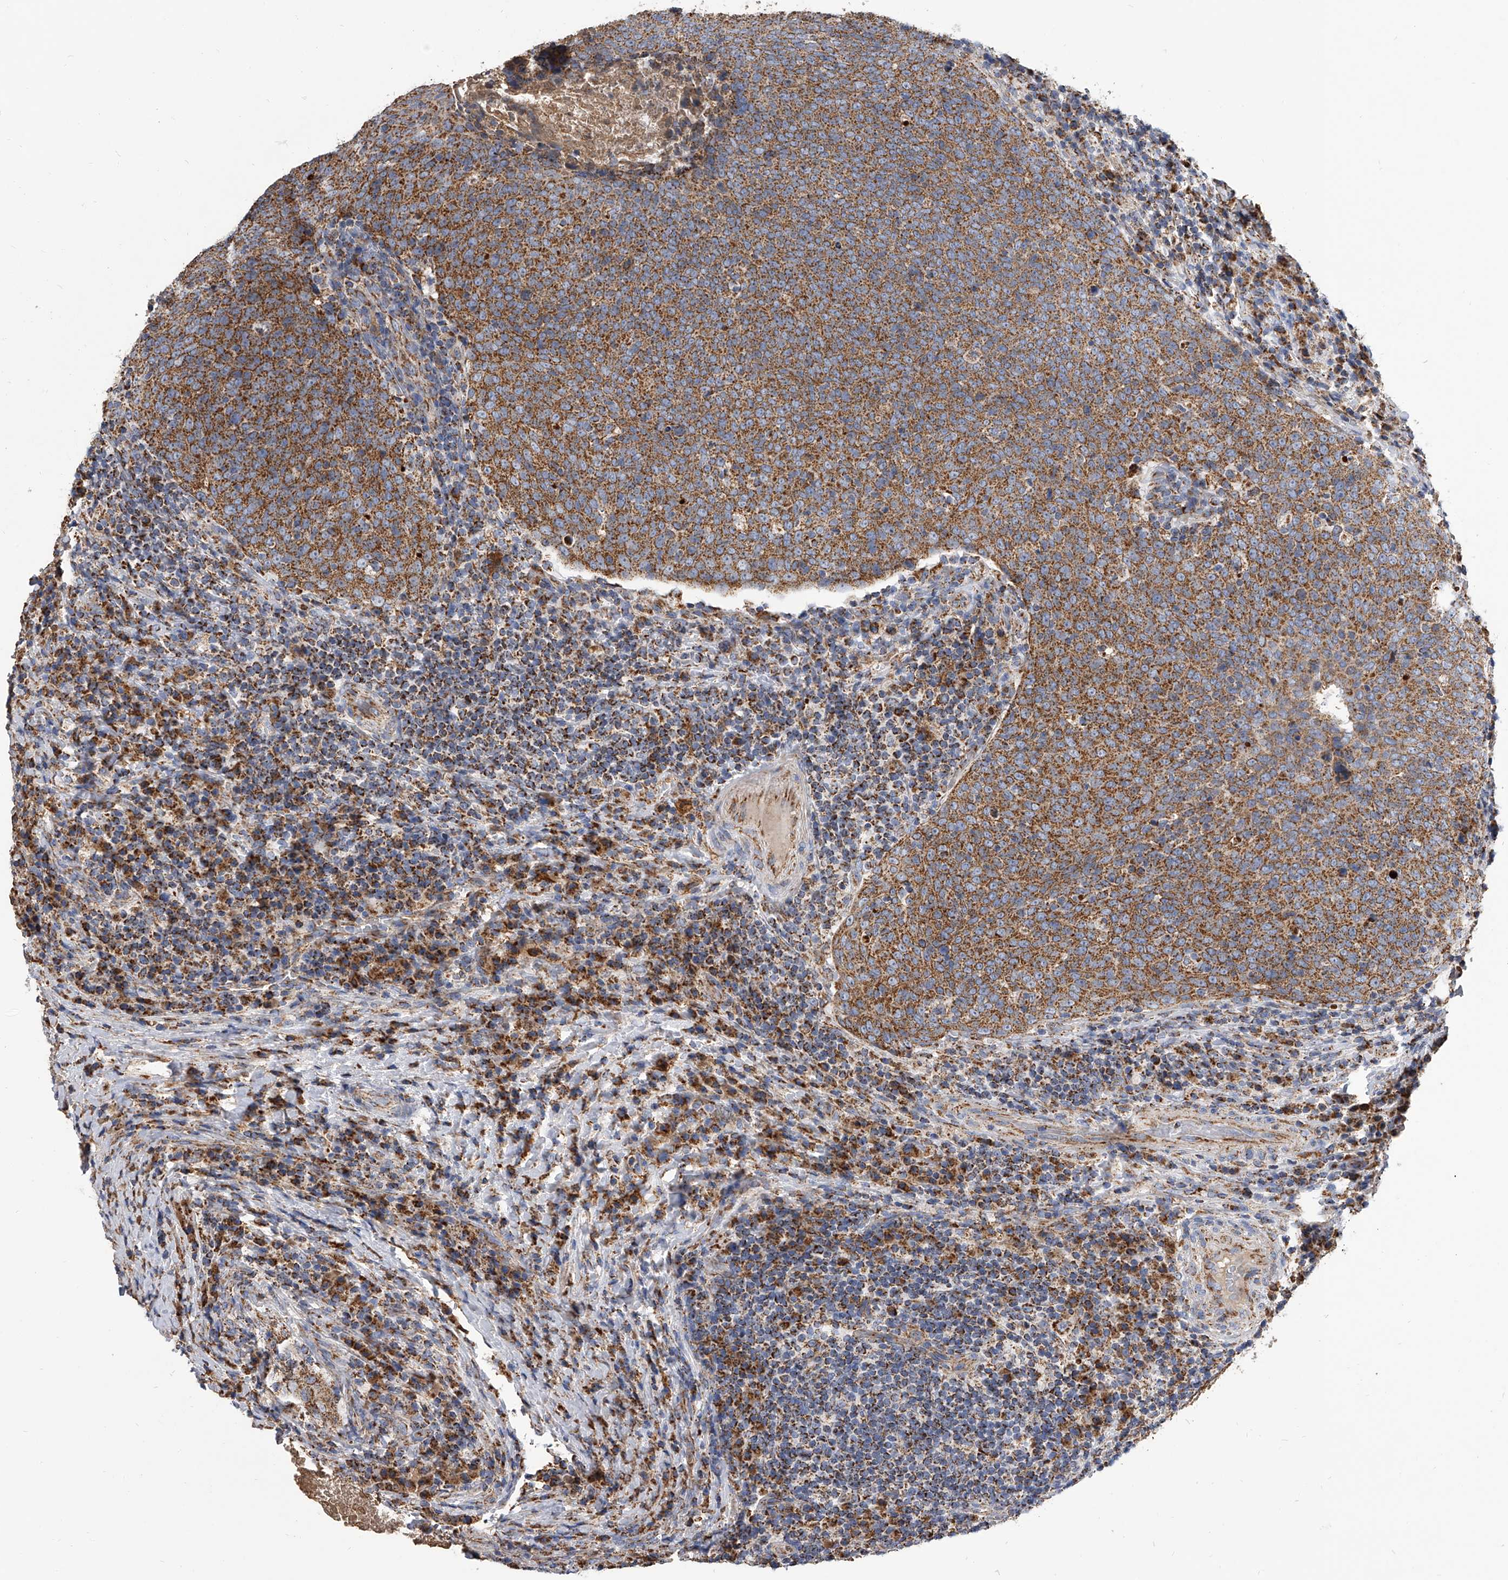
{"staining": {"intensity": "moderate", "quantity": ">75%", "location": "cytoplasmic/membranous"}, "tissue": "head and neck cancer", "cell_type": "Tumor cells", "image_type": "cancer", "snomed": [{"axis": "morphology", "description": "Squamous cell carcinoma, NOS"}, {"axis": "morphology", "description": "Squamous cell carcinoma, metastatic, NOS"}, {"axis": "topography", "description": "Lymph node"}, {"axis": "topography", "description": "Head-Neck"}], "caption": "This is an image of immunohistochemistry staining of metastatic squamous cell carcinoma (head and neck), which shows moderate positivity in the cytoplasmic/membranous of tumor cells.", "gene": "MRPL28", "patient": {"sex": "male", "age": 62}}